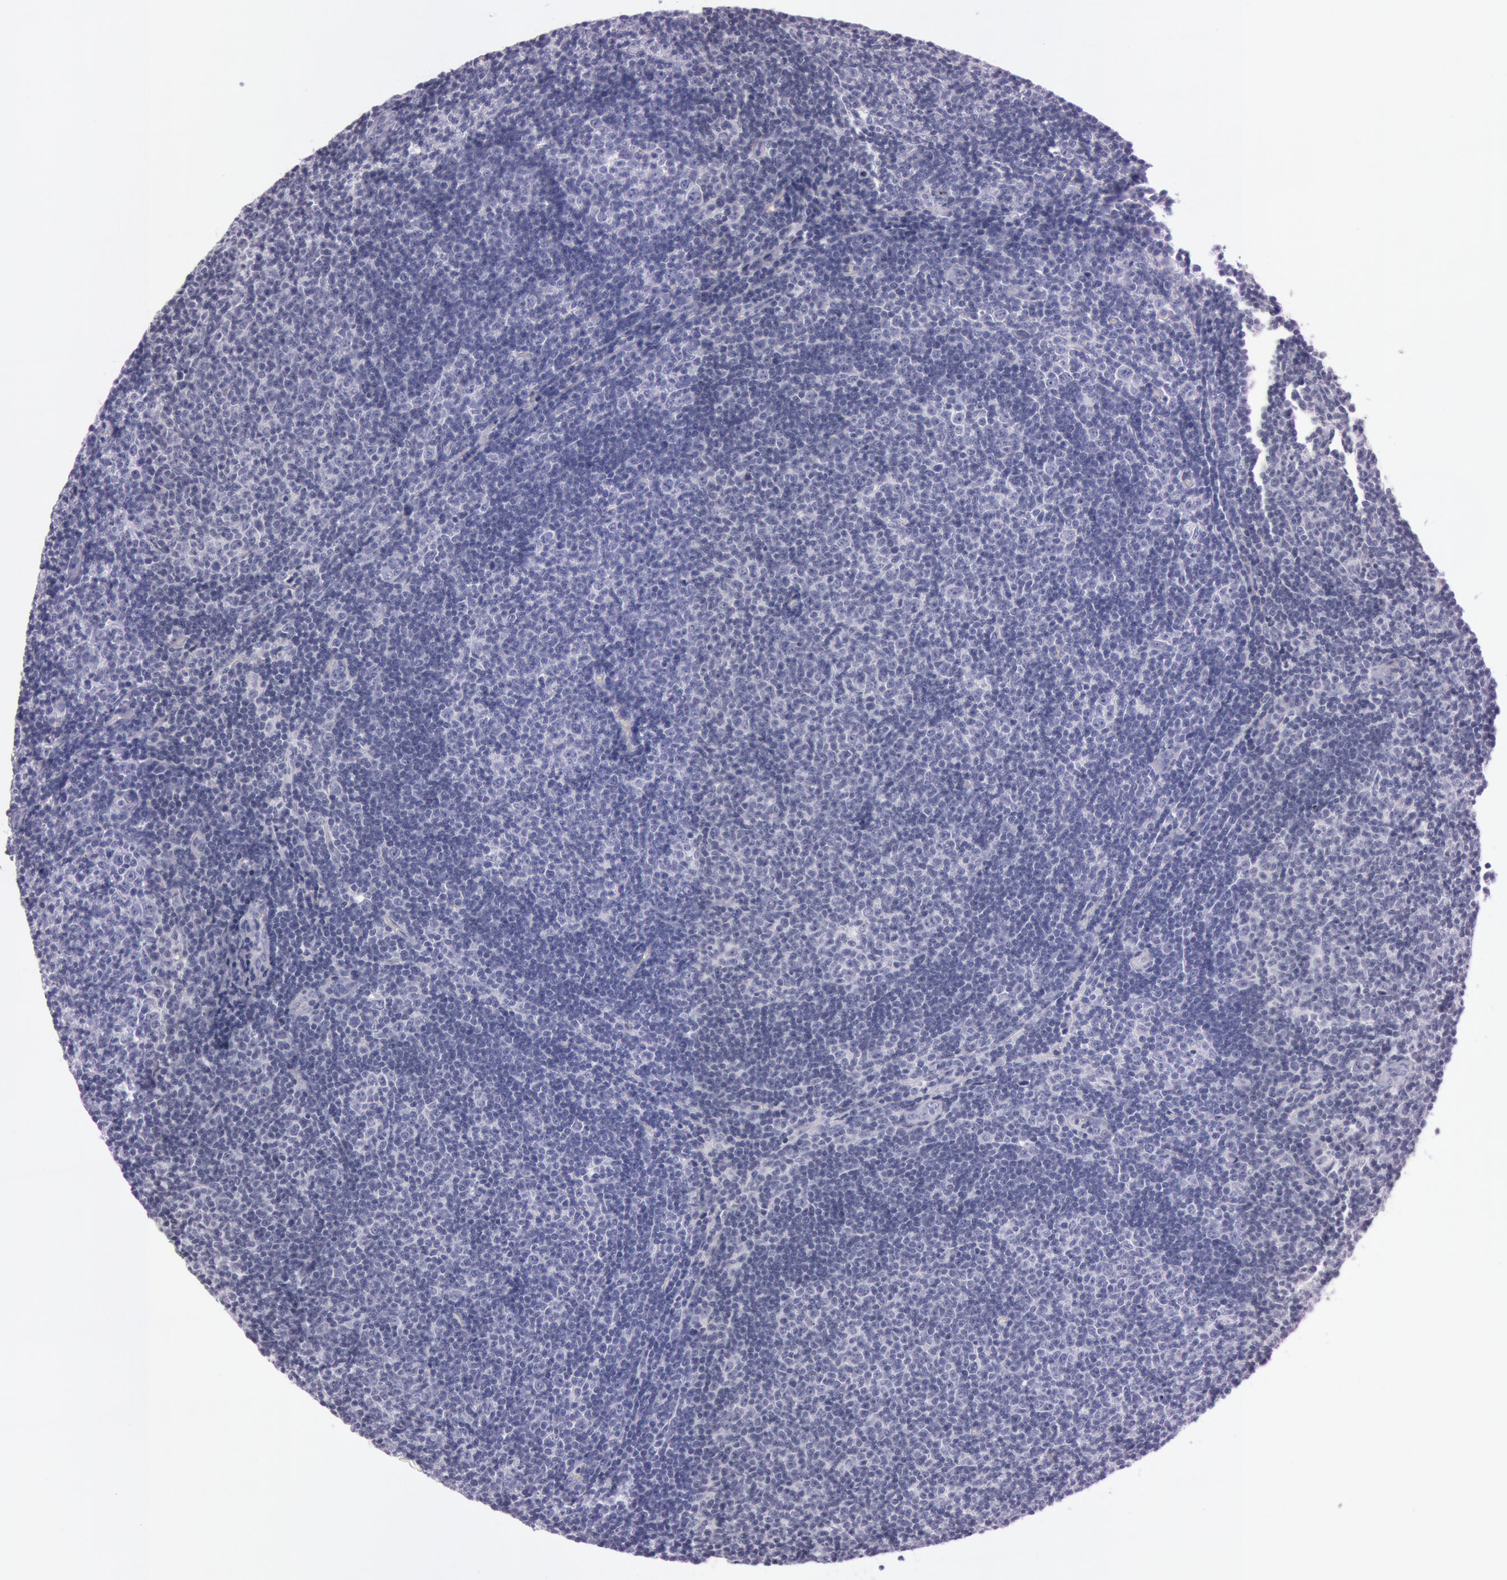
{"staining": {"intensity": "negative", "quantity": "none", "location": "none"}, "tissue": "lymphoma", "cell_type": "Tumor cells", "image_type": "cancer", "snomed": [{"axis": "morphology", "description": "Malignant lymphoma, non-Hodgkin's type, Low grade"}, {"axis": "topography", "description": "Lymph node"}], "caption": "Immunohistochemical staining of lymphoma shows no significant positivity in tumor cells.", "gene": "S100A7", "patient": {"sex": "male", "age": 49}}